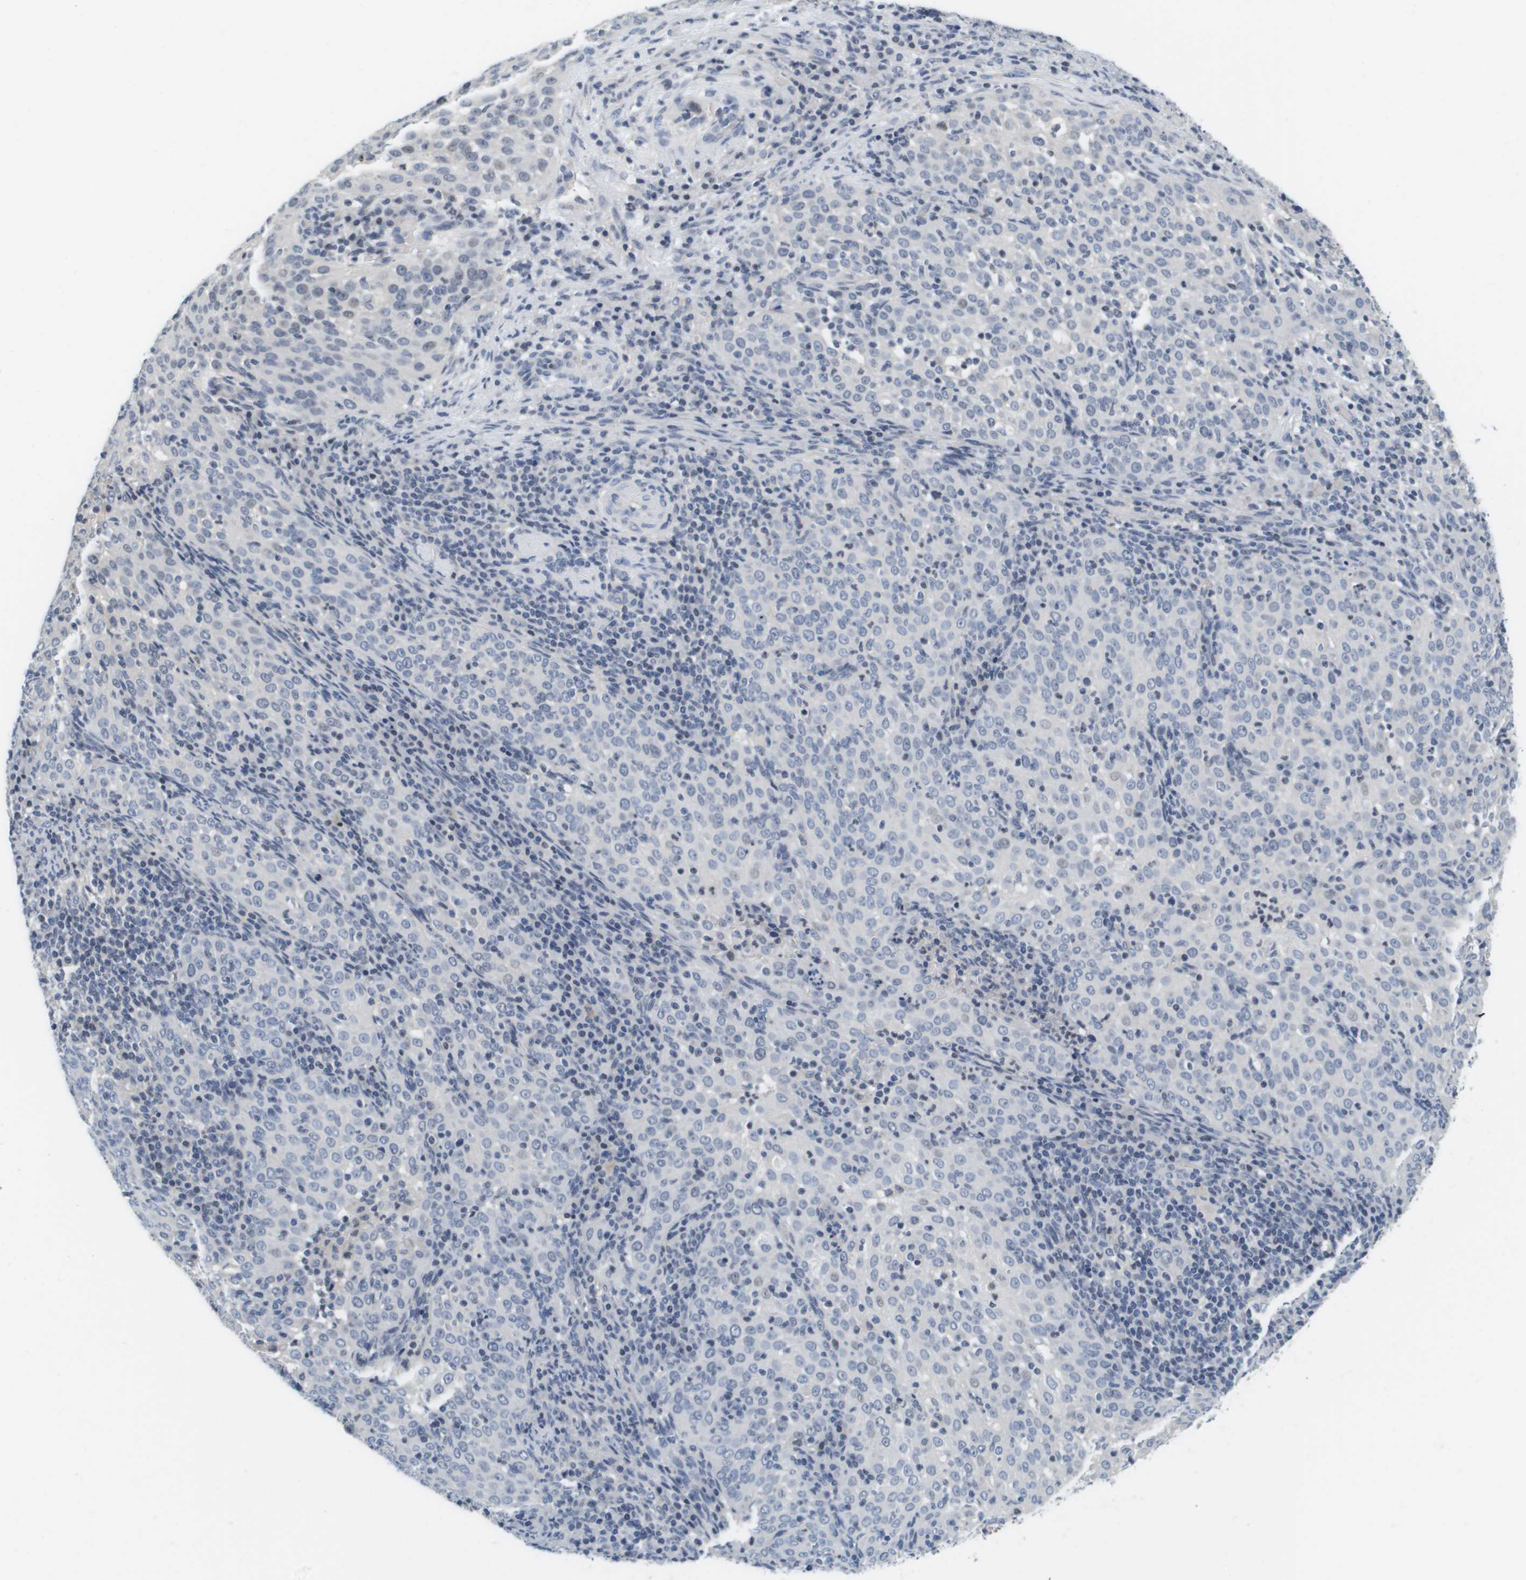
{"staining": {"intensity": "negative", "quantity": "none", "location": "none"}, "tissue": "cervical cancer", "cell_type": "Tumor cells", "image_type": "cancer", "snomed": [{"axis": "morphology", "description": "Squamous cell carcinoma, NOS"}, {"axis": "topography", "description": "Cervix"}], "caption": "This photomicrograph is of squamous cell carcinoma (cervical) stained with IHC to label a protein in brown with the nuclei are counter-stained blue. There is no staining in tumor cells.", "gene": "KCNJ5", "patient": {"sex": "female", "age": 51}}